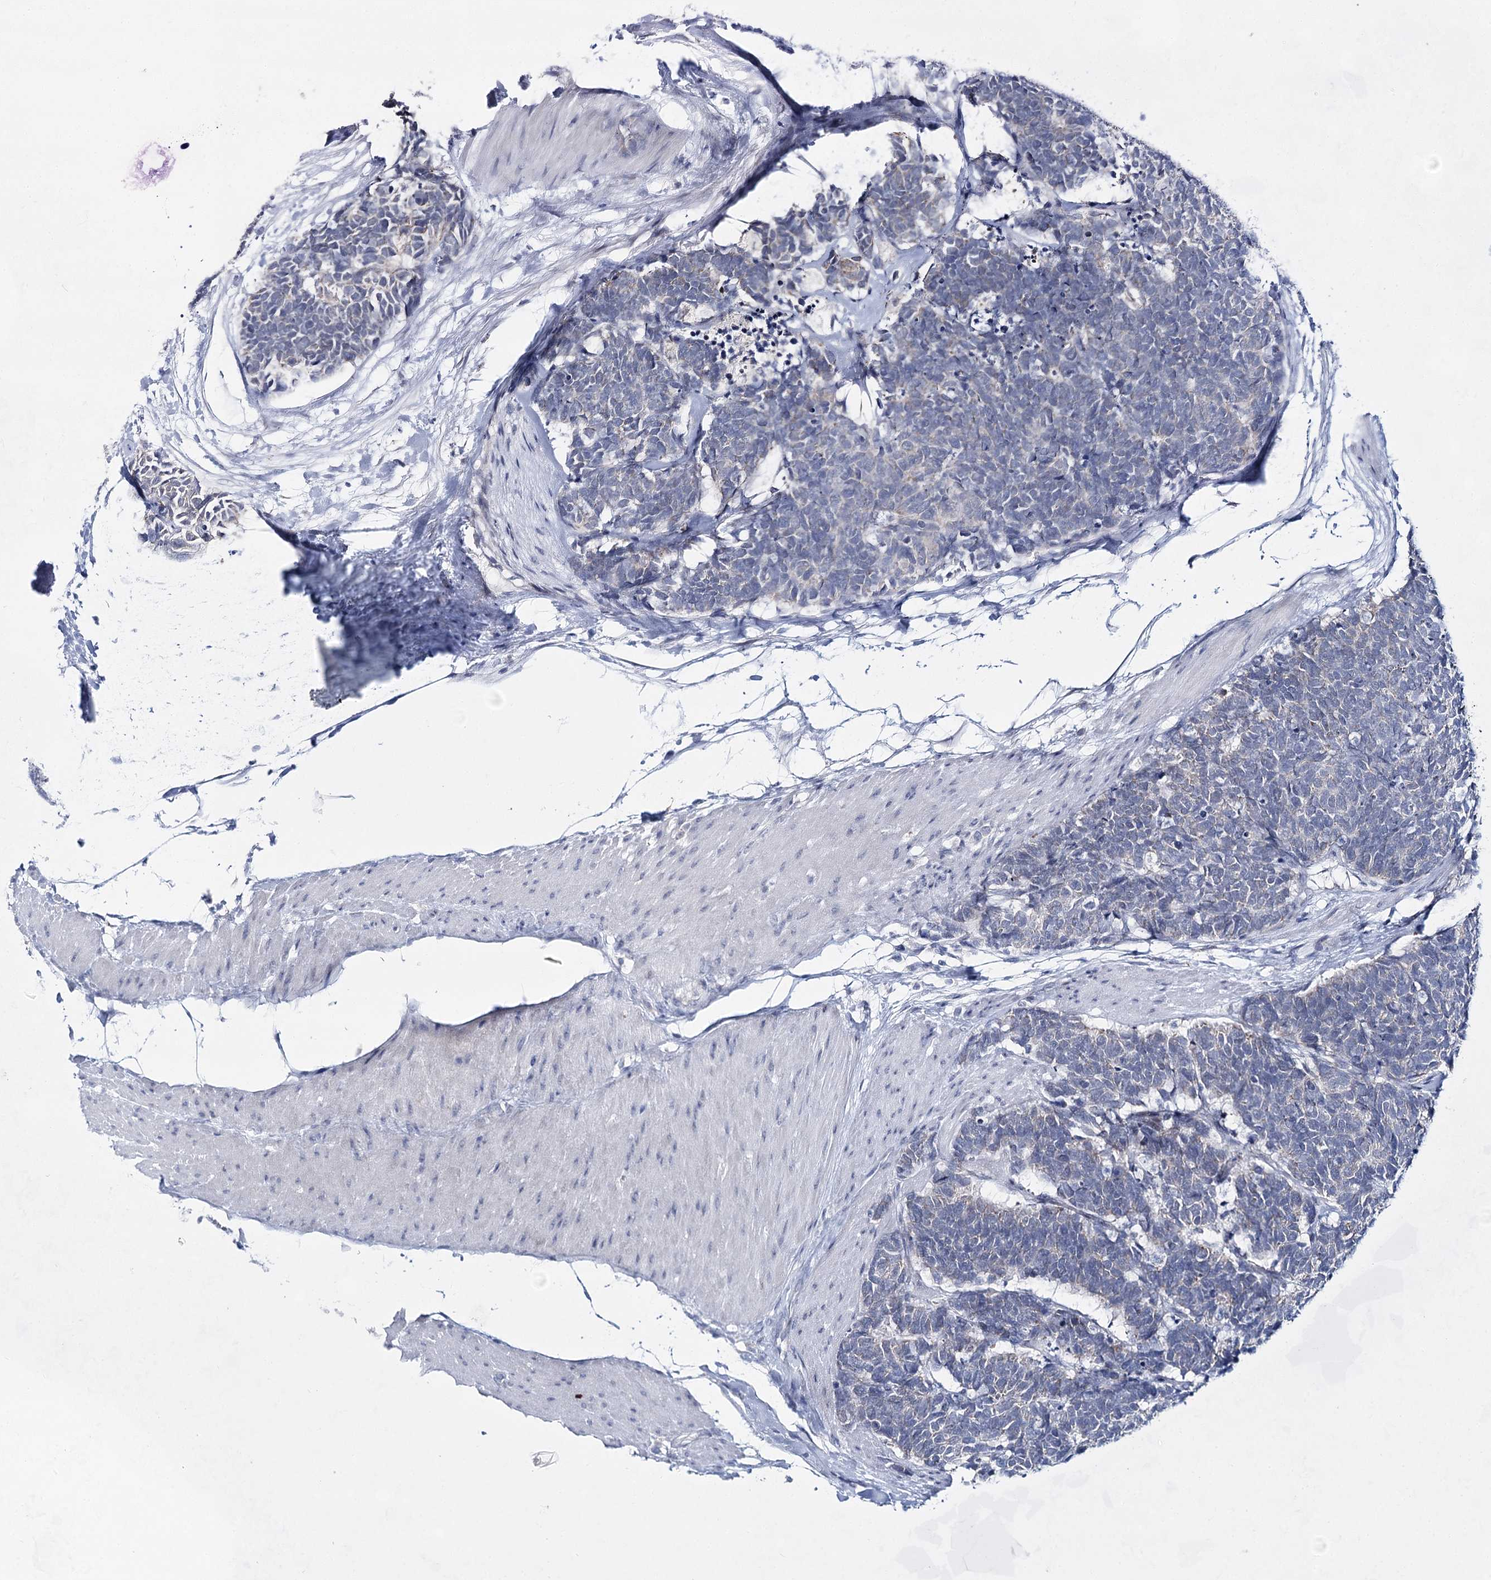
{"staining": {"intensity": "negative", "quantity": "none", "location": "none"}, "tissue": "carcinoid", "cell_type": "Tumor cells", "image_type": "cancer", "snomed": [{"axis": "morphology", "description": "Carcinoma, NOS"}, {"axis": "morphology", "description": "Carcinoid, malignant, NOS"}, {"axis": "topography", "description": "Urinary bladder"}], "caption": "Immunohistochemistry (IHC) photomicrograph of malignant carcinoid stained for a protein (brown), which shows no expression in tumor cells.", "gene": "BPHL", "patient": {"sex": "male", "age": 57}}